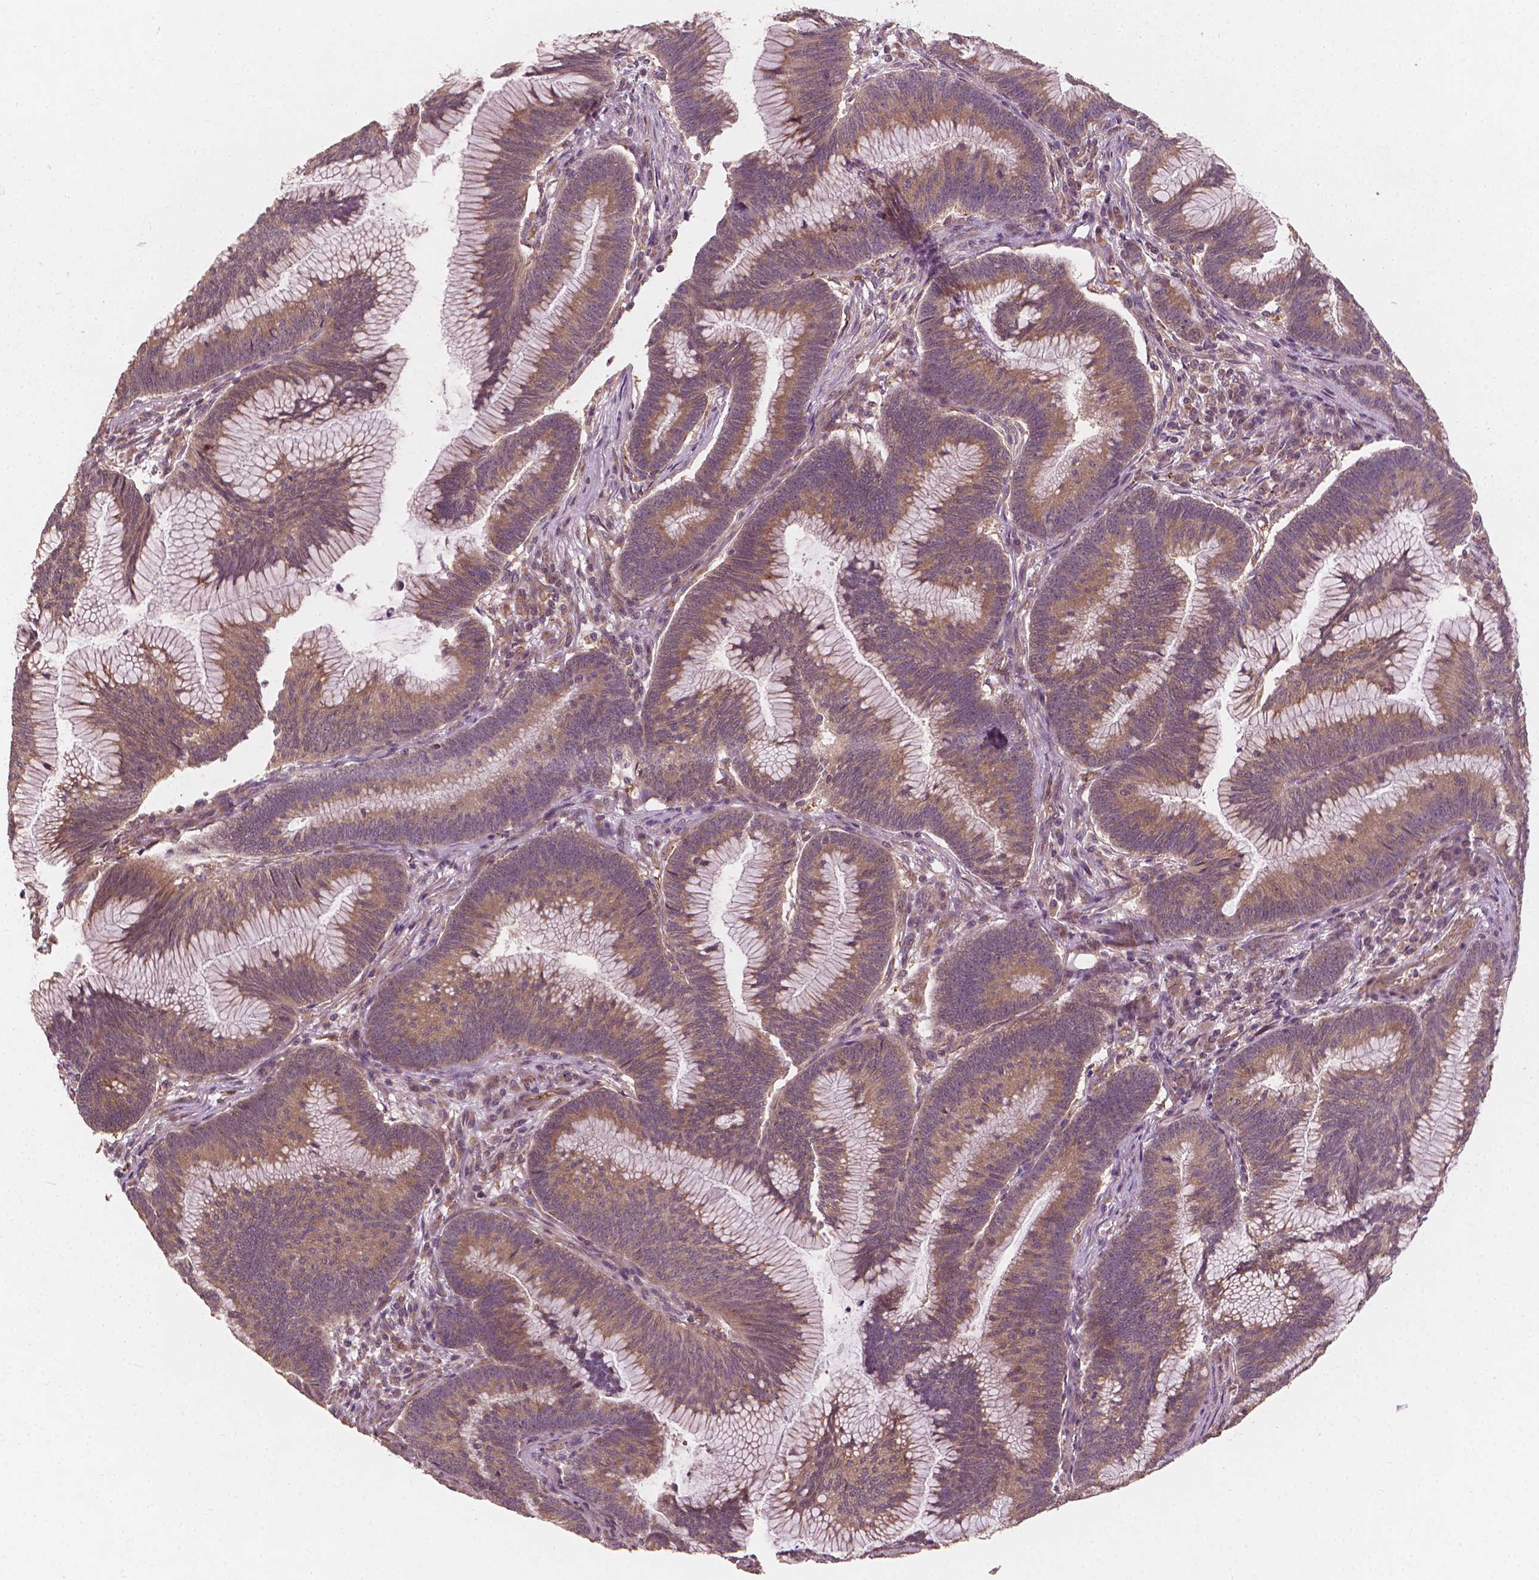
{"staining": {"intensity": "weak", "quantity": ">75%", "location": "cytoplasmic/membranous"}, "tissue": "colorectal cancer", "cell_type": "Tumor cells", "image_type": "cancer", "snomed": [{"axis": "morphology", "description": "Adenocarcinoma, NOS"}, {"axis": "topography", "description": "Colon"}], "caption": "Immunohistochemistry (IHC) of adenocarcinoma (colorectal) demonstrates low levels of weak cytoplasmic/membranous staining in about >75% of tumor cells.", "gene": "CYFIP2", "patient": {"sex": "female", "age": 78}}